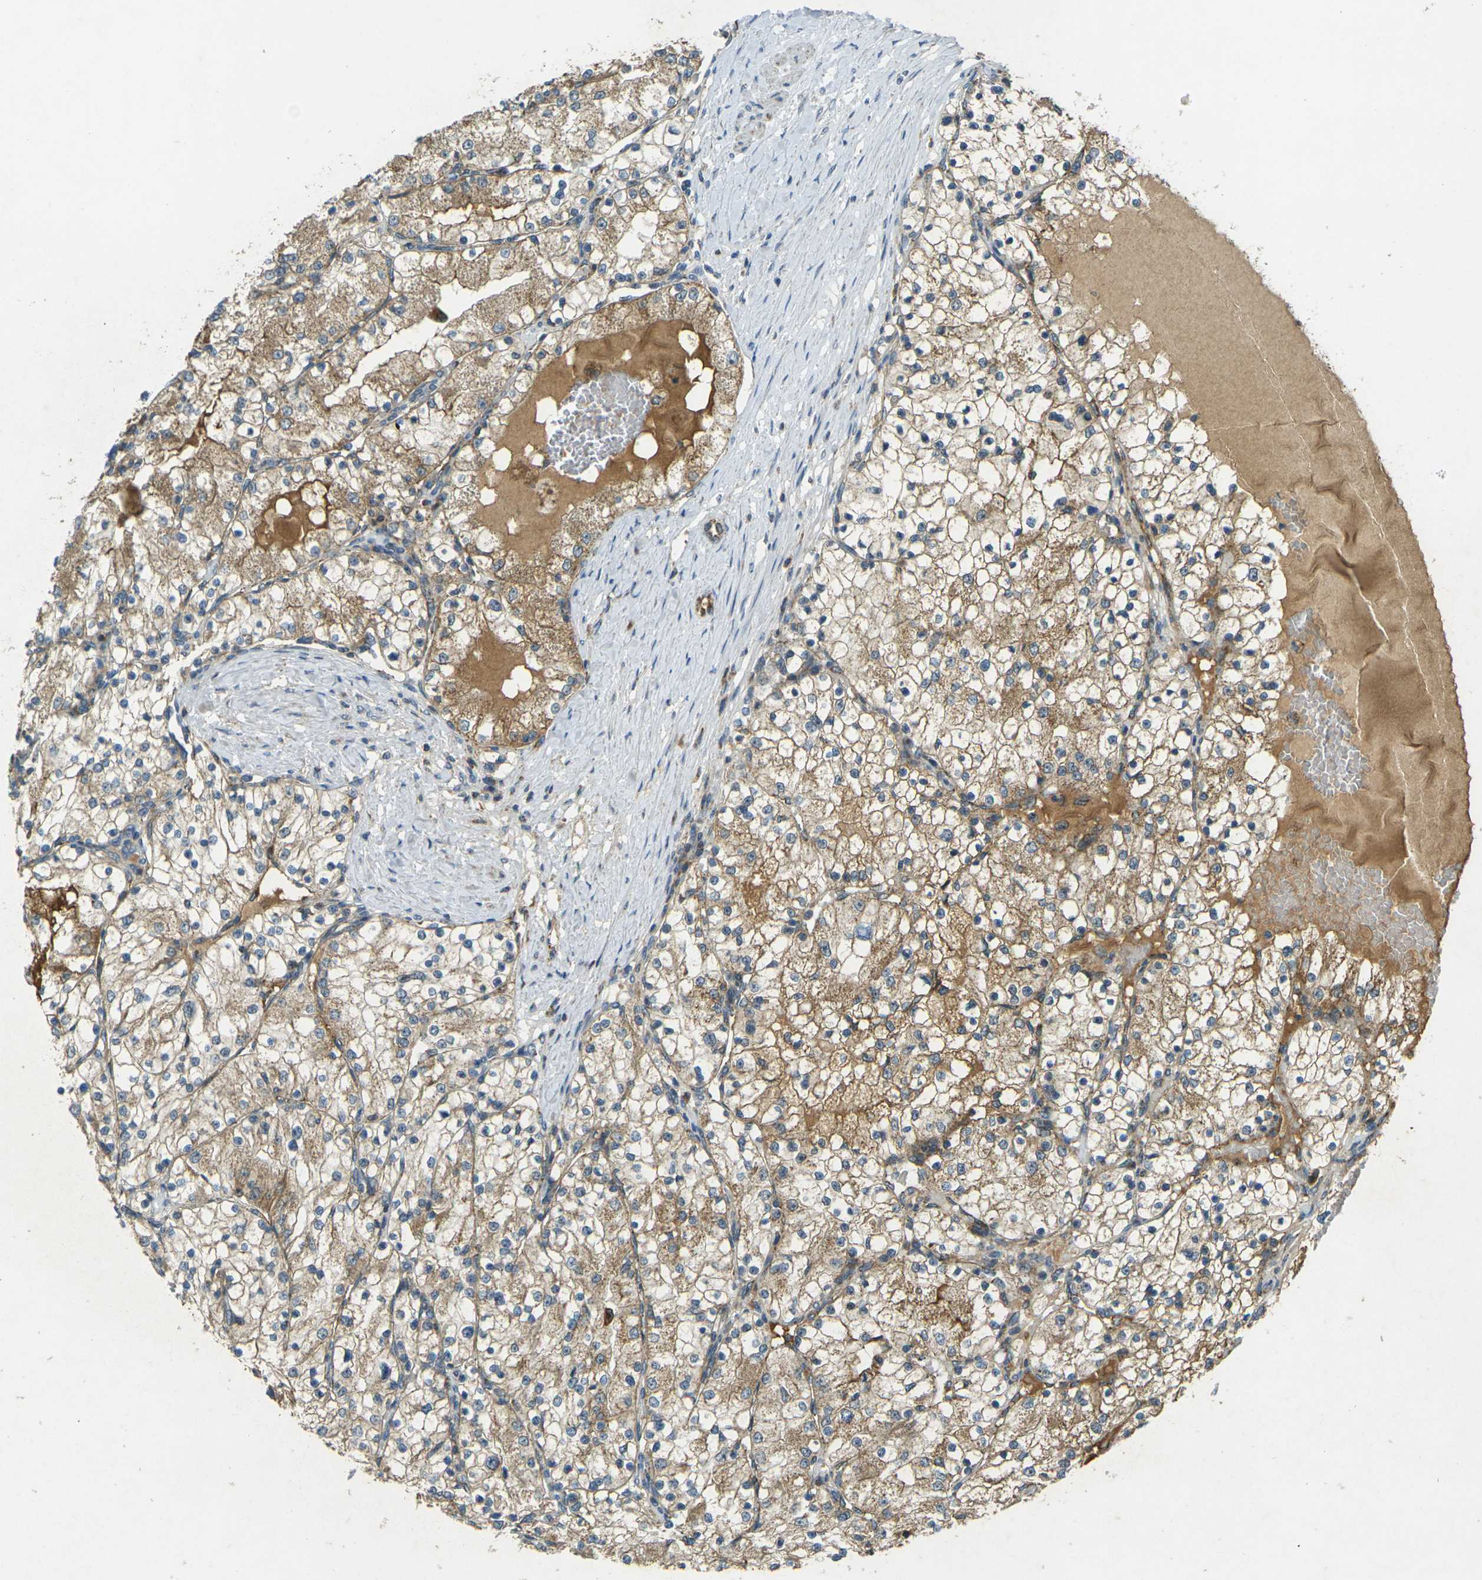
{"staining": {"intensity": "moderate", "quantity": ">75%", "location": "cytoplasmic/membranous"}, "tissue": "renal cancer", "cell_type": "Tumor cells", "image_type": "cancer", "snomed": [{"axis": "morphology", "description": "Adenocarcinoma, NOS"}, {"axis": "topography", "description": "Kidney"}], "caption": "Immunohistochemical staining of renal adenocarcinoma reveals medium levels of moderate cytoplasmic/membranous protein staining in about >75% of tumor cells. (Brightfield microscopy of DAB IHC at high magnification).", "gene": "IGF1R", "patient": {"sex": "male", "age": 68}}